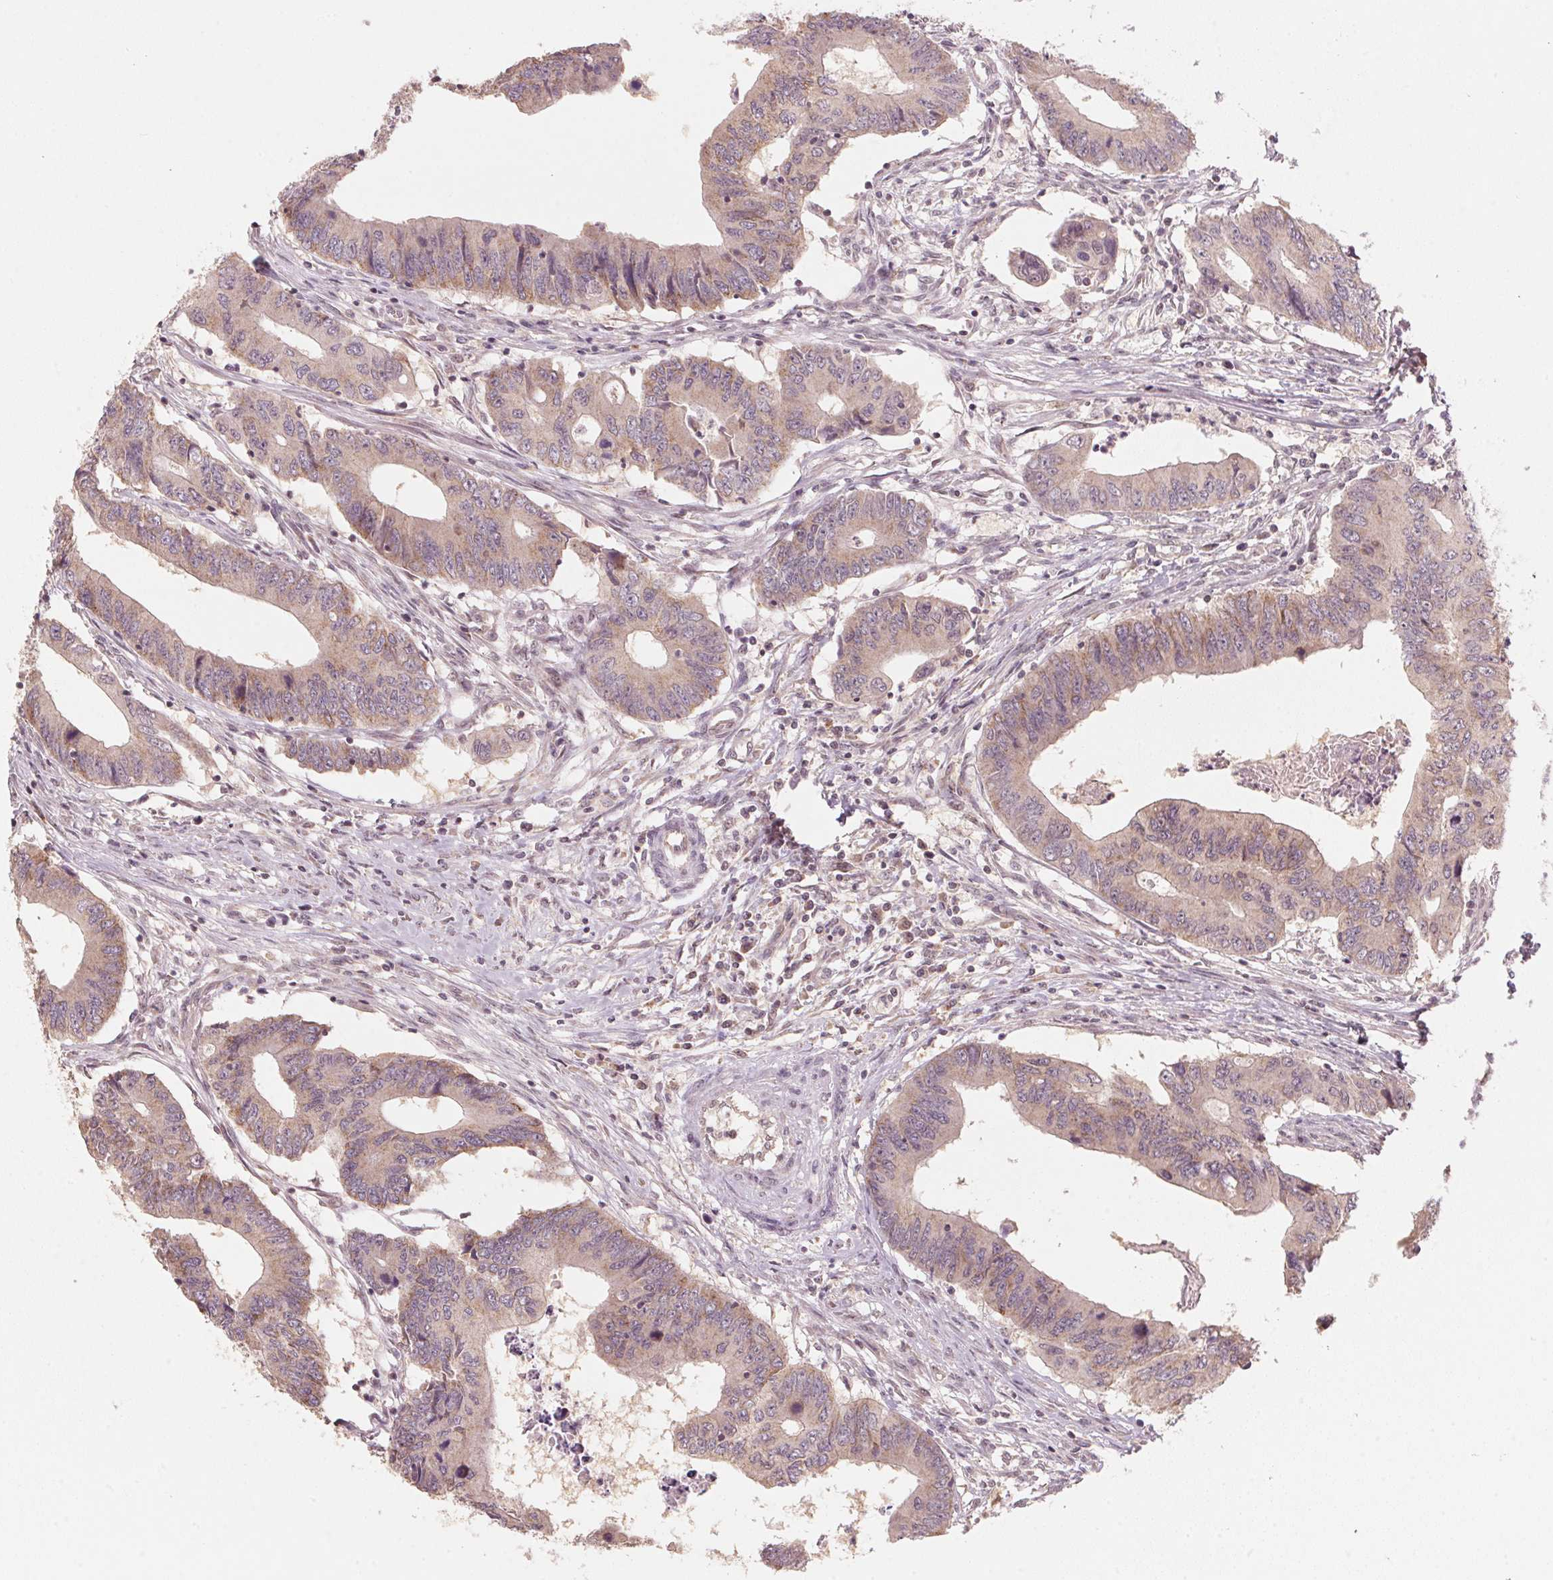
{"staining": {"intensity": "weak", "quantity": ">75%", "location": "cytoplasmic/membranous"}, "tissue": "colorectal cancer", "cell_type": "Tumor cells", "image_type": "cancer", "snomed": [{"axis": "morphology", "description": "Adenocarcinoma, NOS"}, {"axis": "topography", "description": "Colon"}], "caption": "Immunohistochemical staining of colorectal cancer (adenocarcinoma) reveals low levels of weak cytoplasmic/membranous protein expression in about >75% of tumor cells. (IHC, brightfield microscopy, high magnification).", "gene": "C2orf73", "patient": {"sex": "male", "age": 53}}